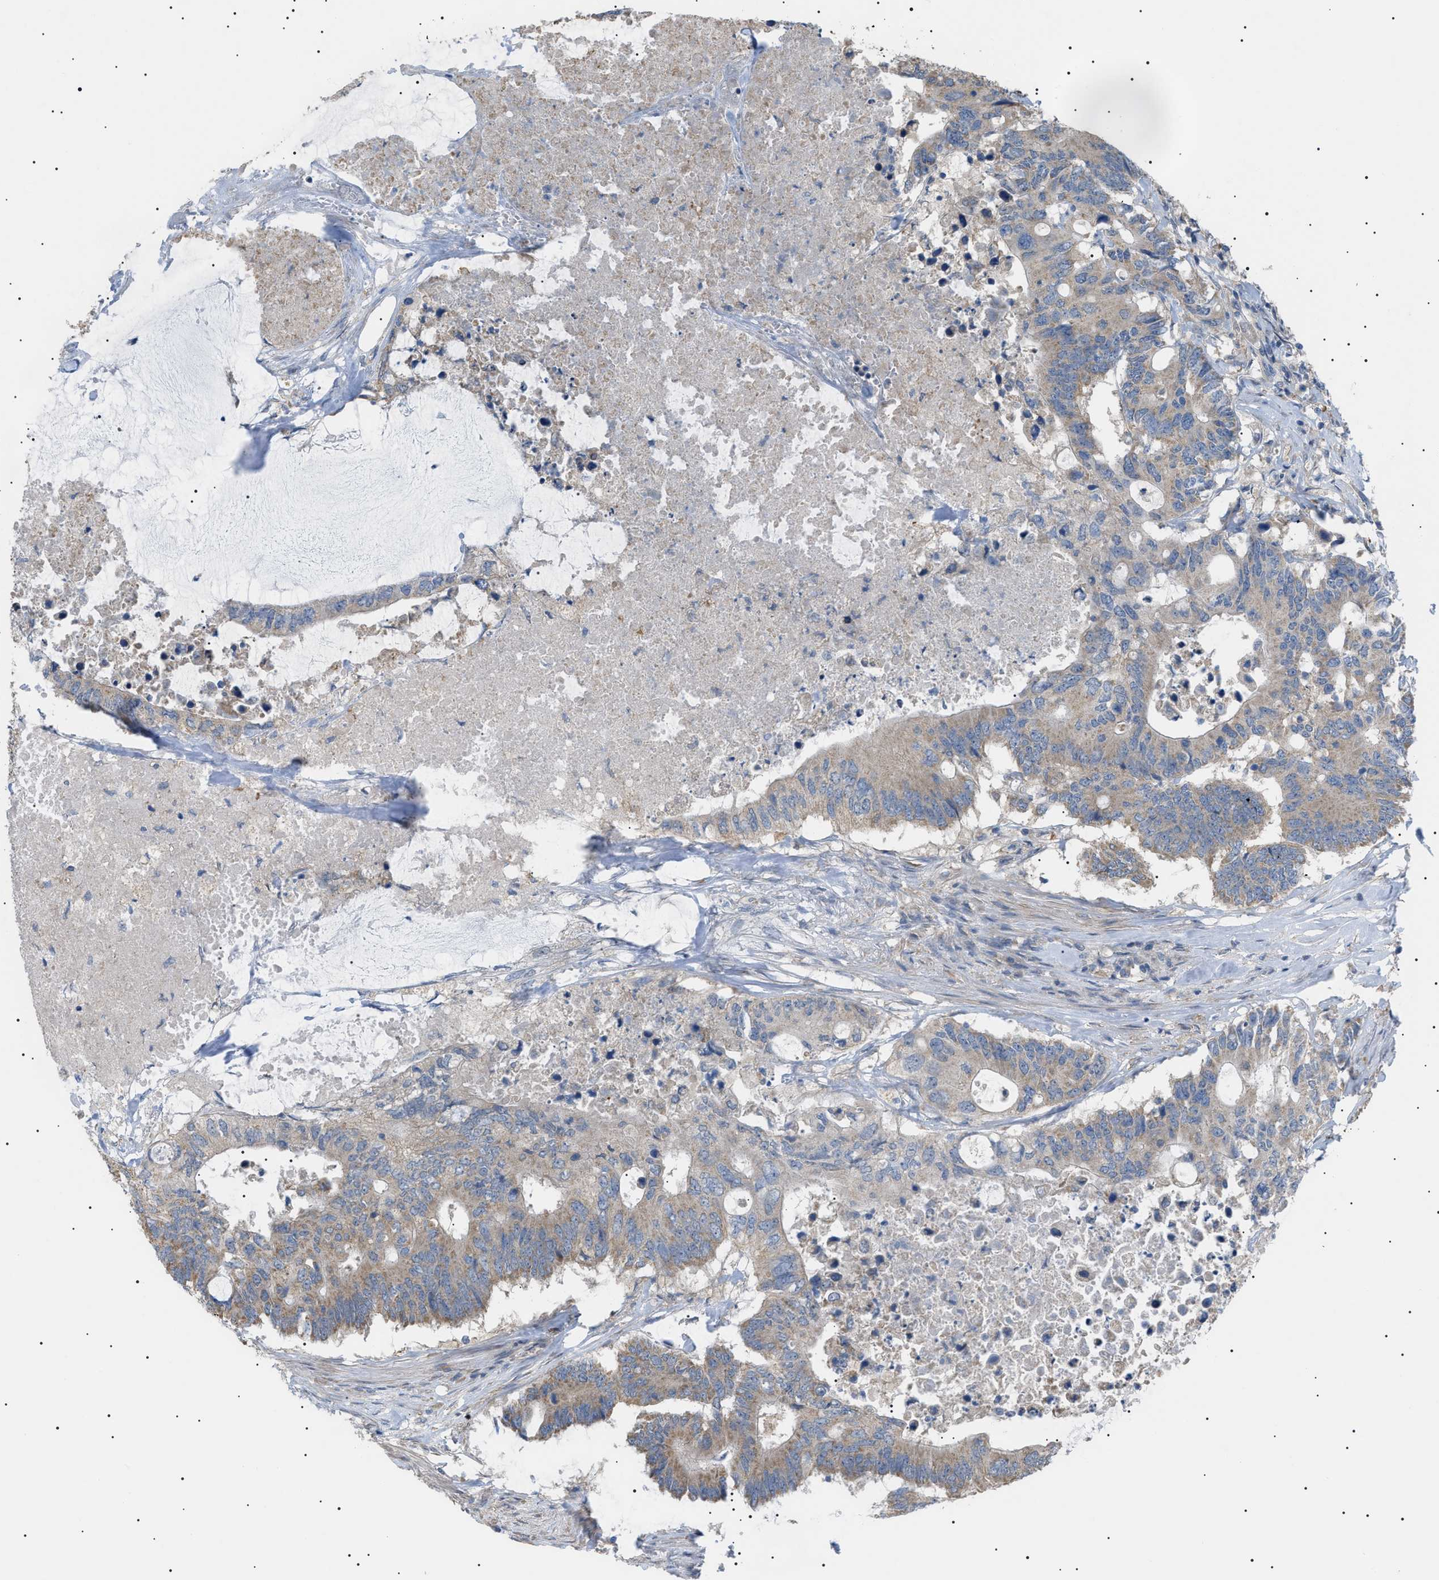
{"staining": {"intensity": "weak", "quantity": ">75%", "location": "cytoplasmic/membranous"}, "tissue": "colorectal cancer", "cell_type": "Tumor cells", "image_type": "cancer", "snomed": [{"axis": "morphology", "description": "Adenocarcinoma, NOS"}, {"axis": "topography", "description": "Colon"}], "caption": "A micrograph showing weak cytoplasmic/membranous staining in about >75% of tumor cells in colorectal cancer (adenocarcinoma), as visualized by brown immunohistochemical staining.", "gene": "IRS2", "patient": {"sex": "male", "age": 71}}